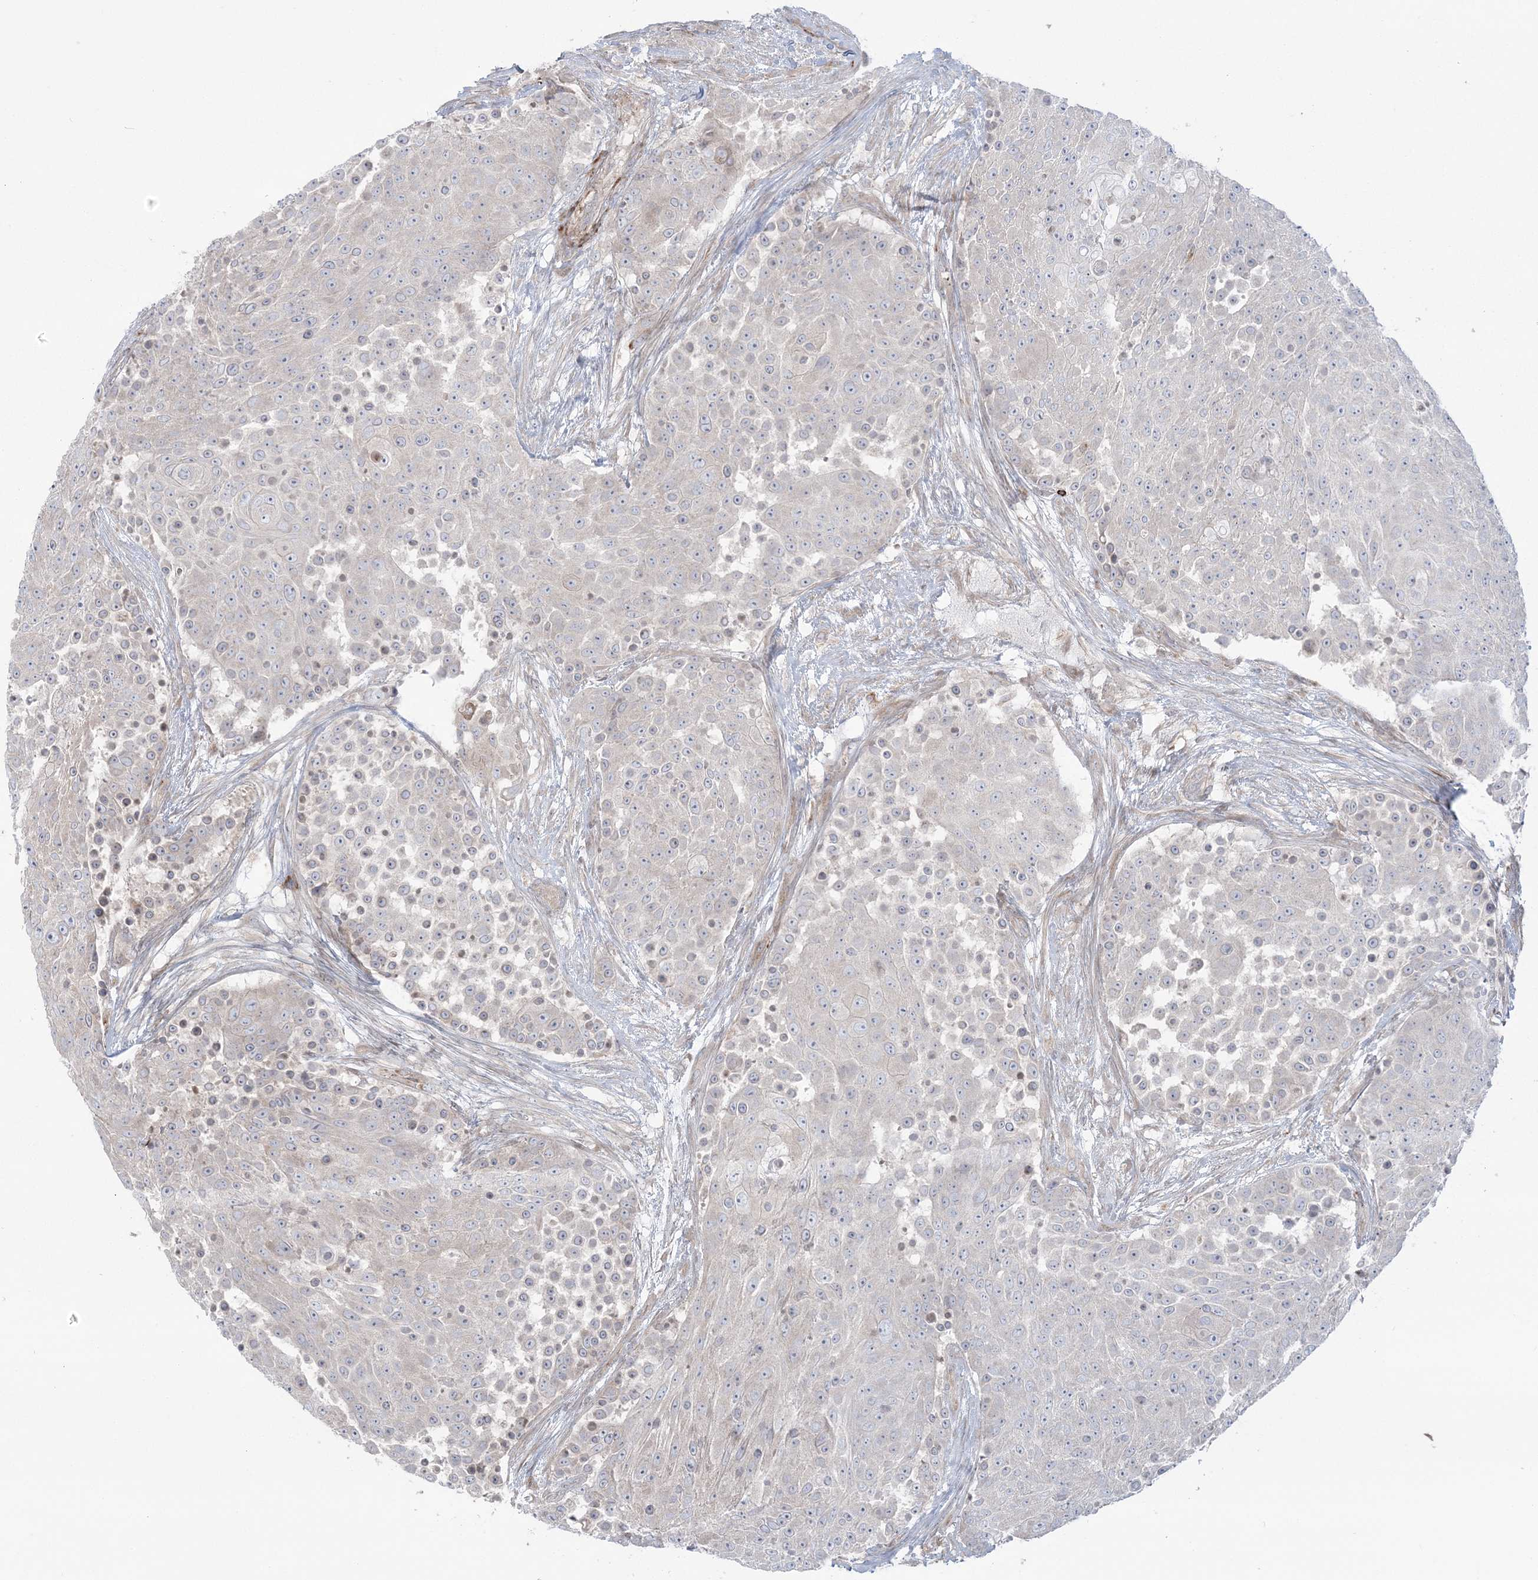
{"staining": {"intensity": "negative", "quantity": "none", "location": "none"}, "tissue": "urothelial cancer", "cell_type": "Tumor cells", "image_type": "cancer", "snomed": [{"axis": "morphology", "description": "Urothelial carcinoma, High grade"}, {"axis": "topography", "description": "Urinary bladder"}], "caption": "Human high-grade urothelial carcinoma stained for a protein using IHC demonstrates no positivity in tumor cells.", "gene": "NUDT9", "patient": {"sex": "female", "age": 63}}